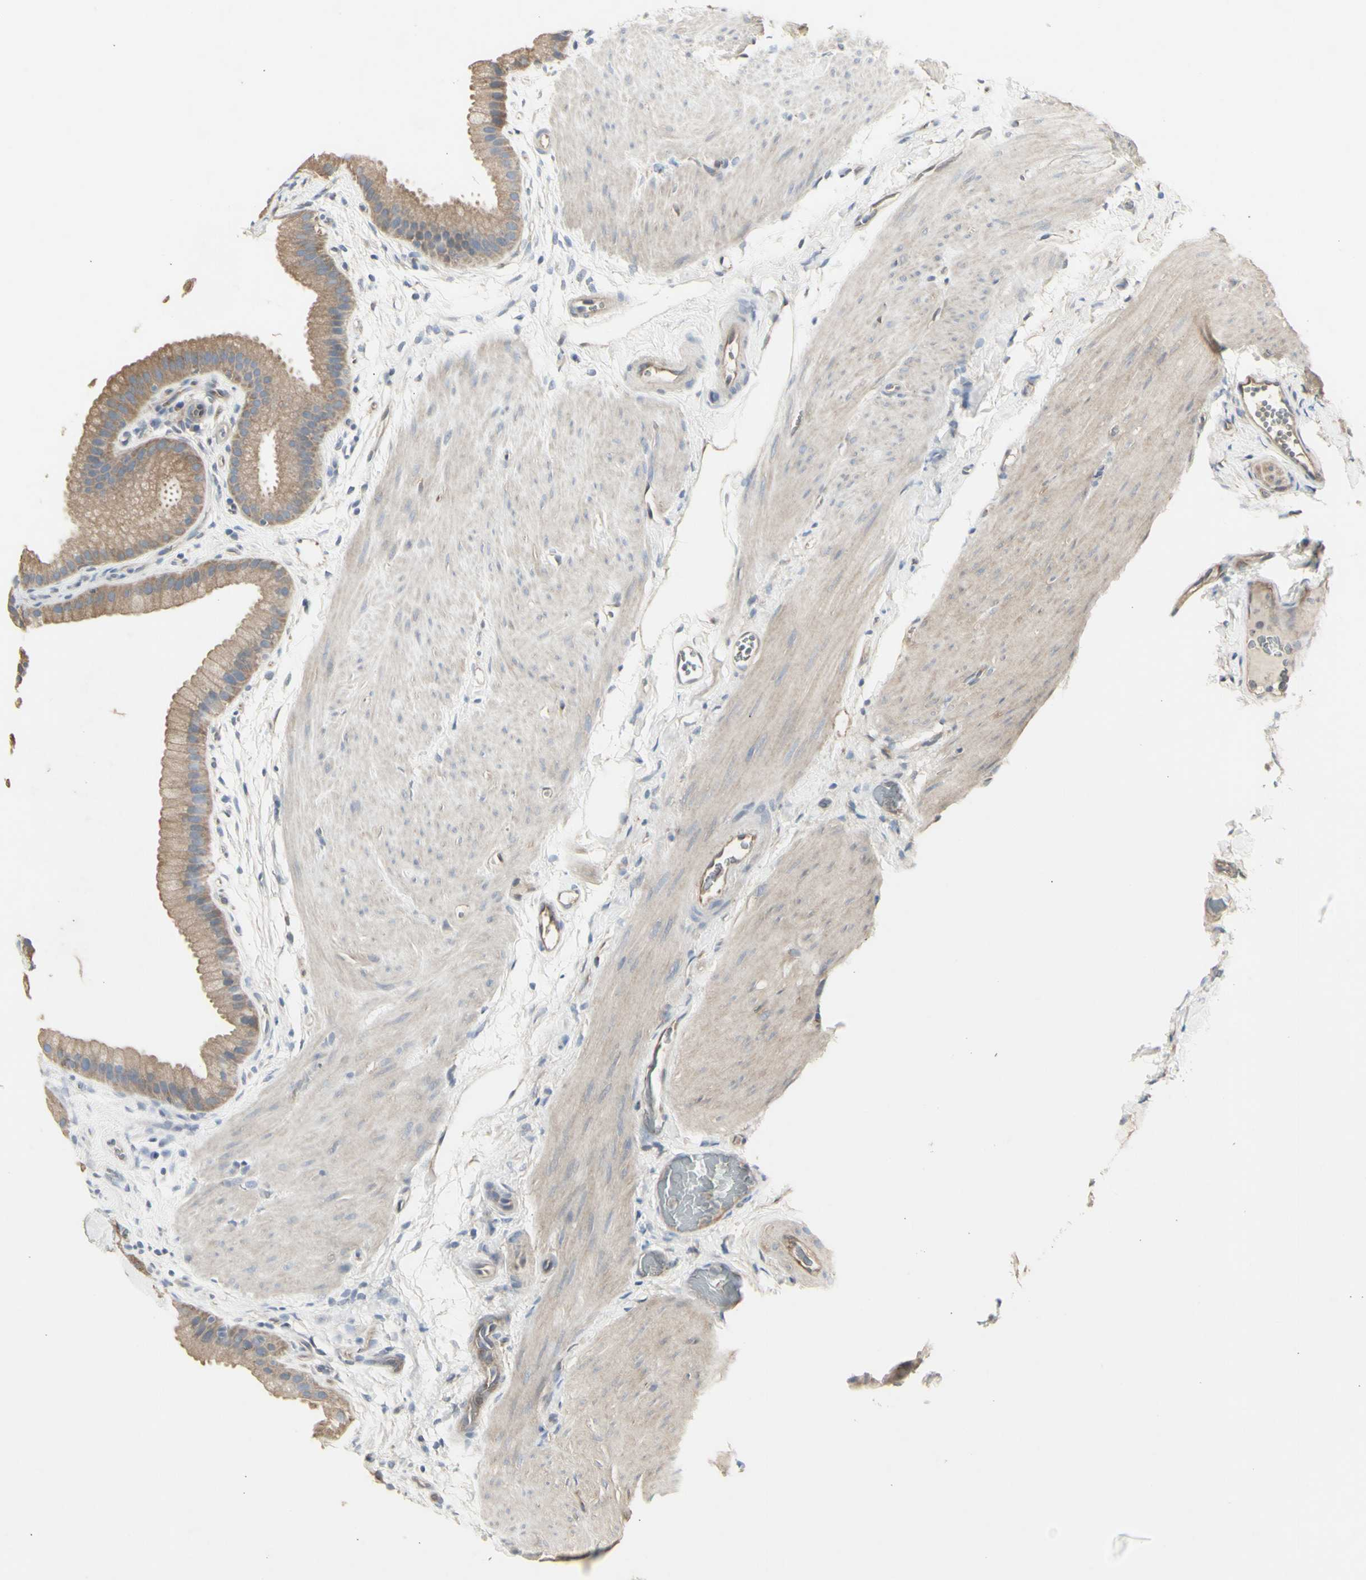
{"staining": {"intensity": "moderate", "quantity": ">75%", "location": "cytoplasmic/membranous"}, "tissue": "gallbladder", "cell_type": "Glandular cells", "image_type": "normal", "snomed": [{"axis": "morphology", "description": "Normal tissue, NOS"}, {"axis": "topography", "description": "Gallbladder"}], "caption": "An image of human gallbladder stained for a protein displays moderate cytoplasmic/membranous brown staining in glandular cells. (DAB (3,3'-diaminobenzidine) = brown stain, brightfield microscopy at high magnification).", "gene": "CHURC1", "patient": {"sex": "female", "age": 64}}